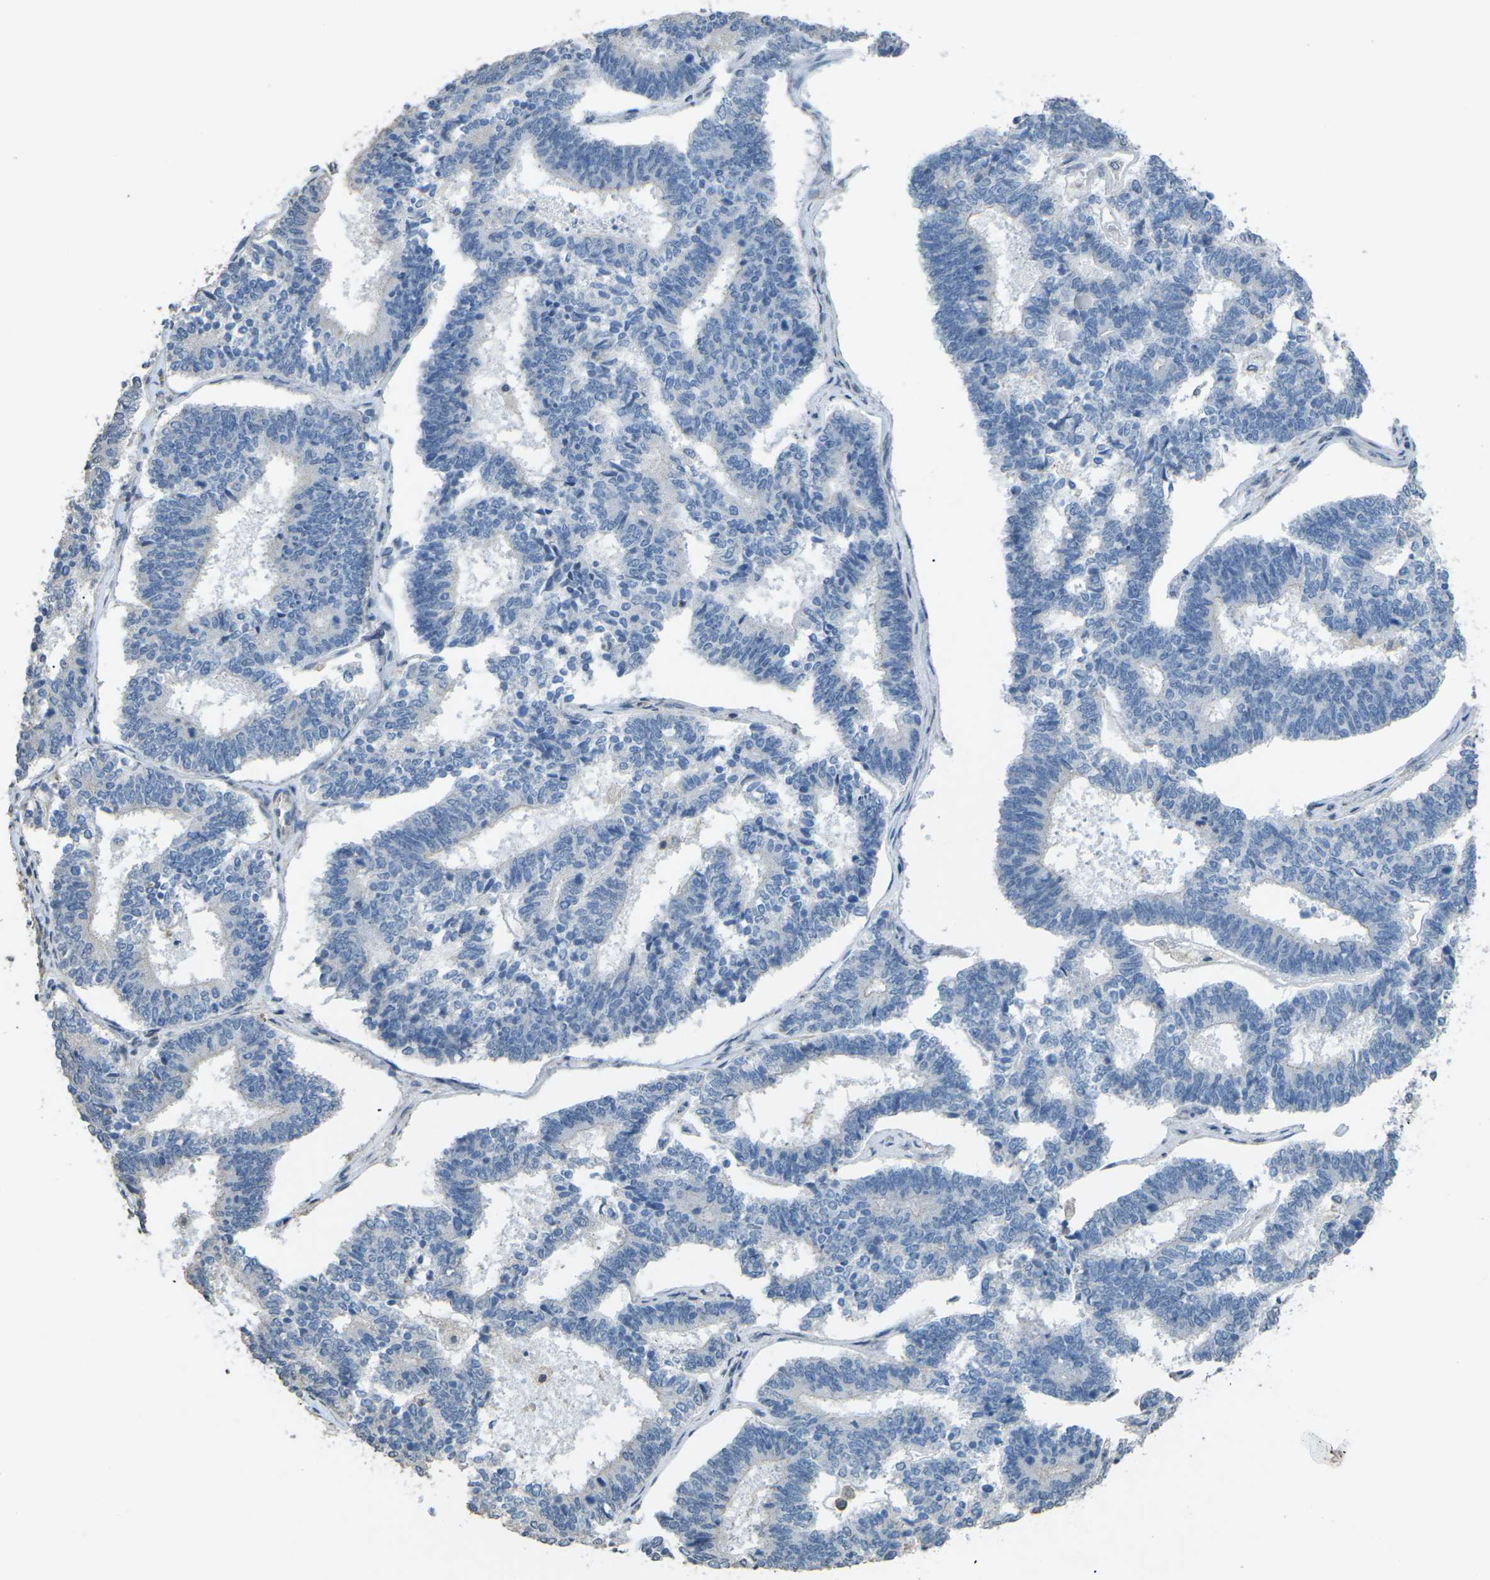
{"staining": {"intensity": "negative", "quantity": "none", "location": "none"}, "tissue": "endometrial cancer", "cell_type": "Tumor cells", "image_type": "cancer", "snomed": [{"axis": "morphology", "description": "Adenocarcinoma, NOS"}, {"axis": "topography", "description": "Endometrium"}], "caption": "This is an immunohistochemistry photomicrograph of adenocarcinoma (endometrial). There is no expression in tumor cells.", "gene": "TFR2", "patient": {"sex": "female", "age": 70}}